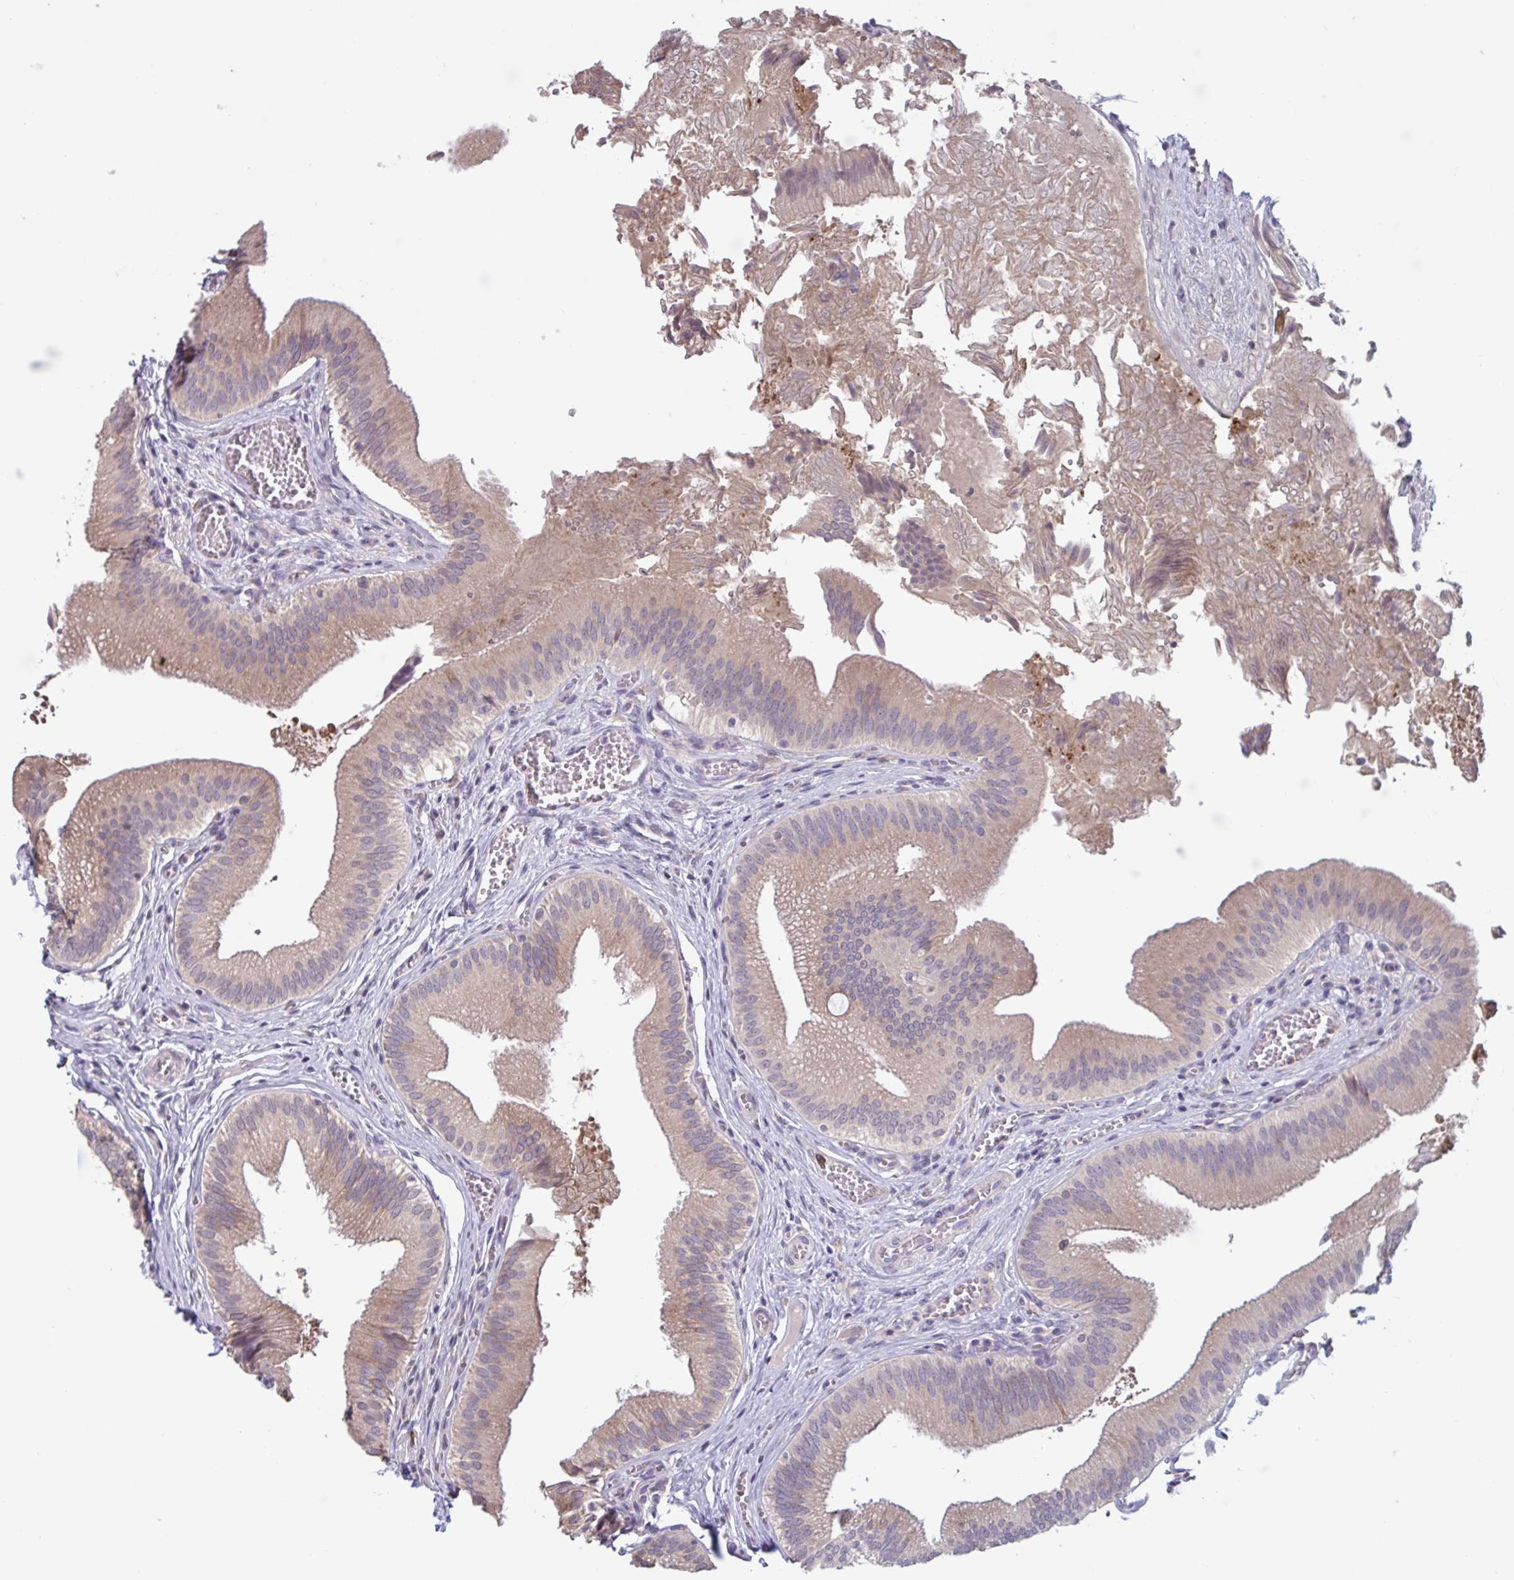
{"staining": {"intensity": "weak", "quantity": "25%-75%", "location": "cytoplasmic/membranous"}, "tissue": "gallbladder", "cell_type": "Glandular cells", "image_type": "normal", "snomed": [{"axis": "morphology", "description": "Normal tissue, NOS"}, {"axis": "topography", "description": "Gallbladder"}], "caption": "Unremarkable gallbladder demonstrates weak cytoplasmic/membranous positivity in approximately 25%-75% of glandular cells, visualized by immunohistochemistry.", "gene": "CD1E", "patient": {"sex": "male", "age": 17}}